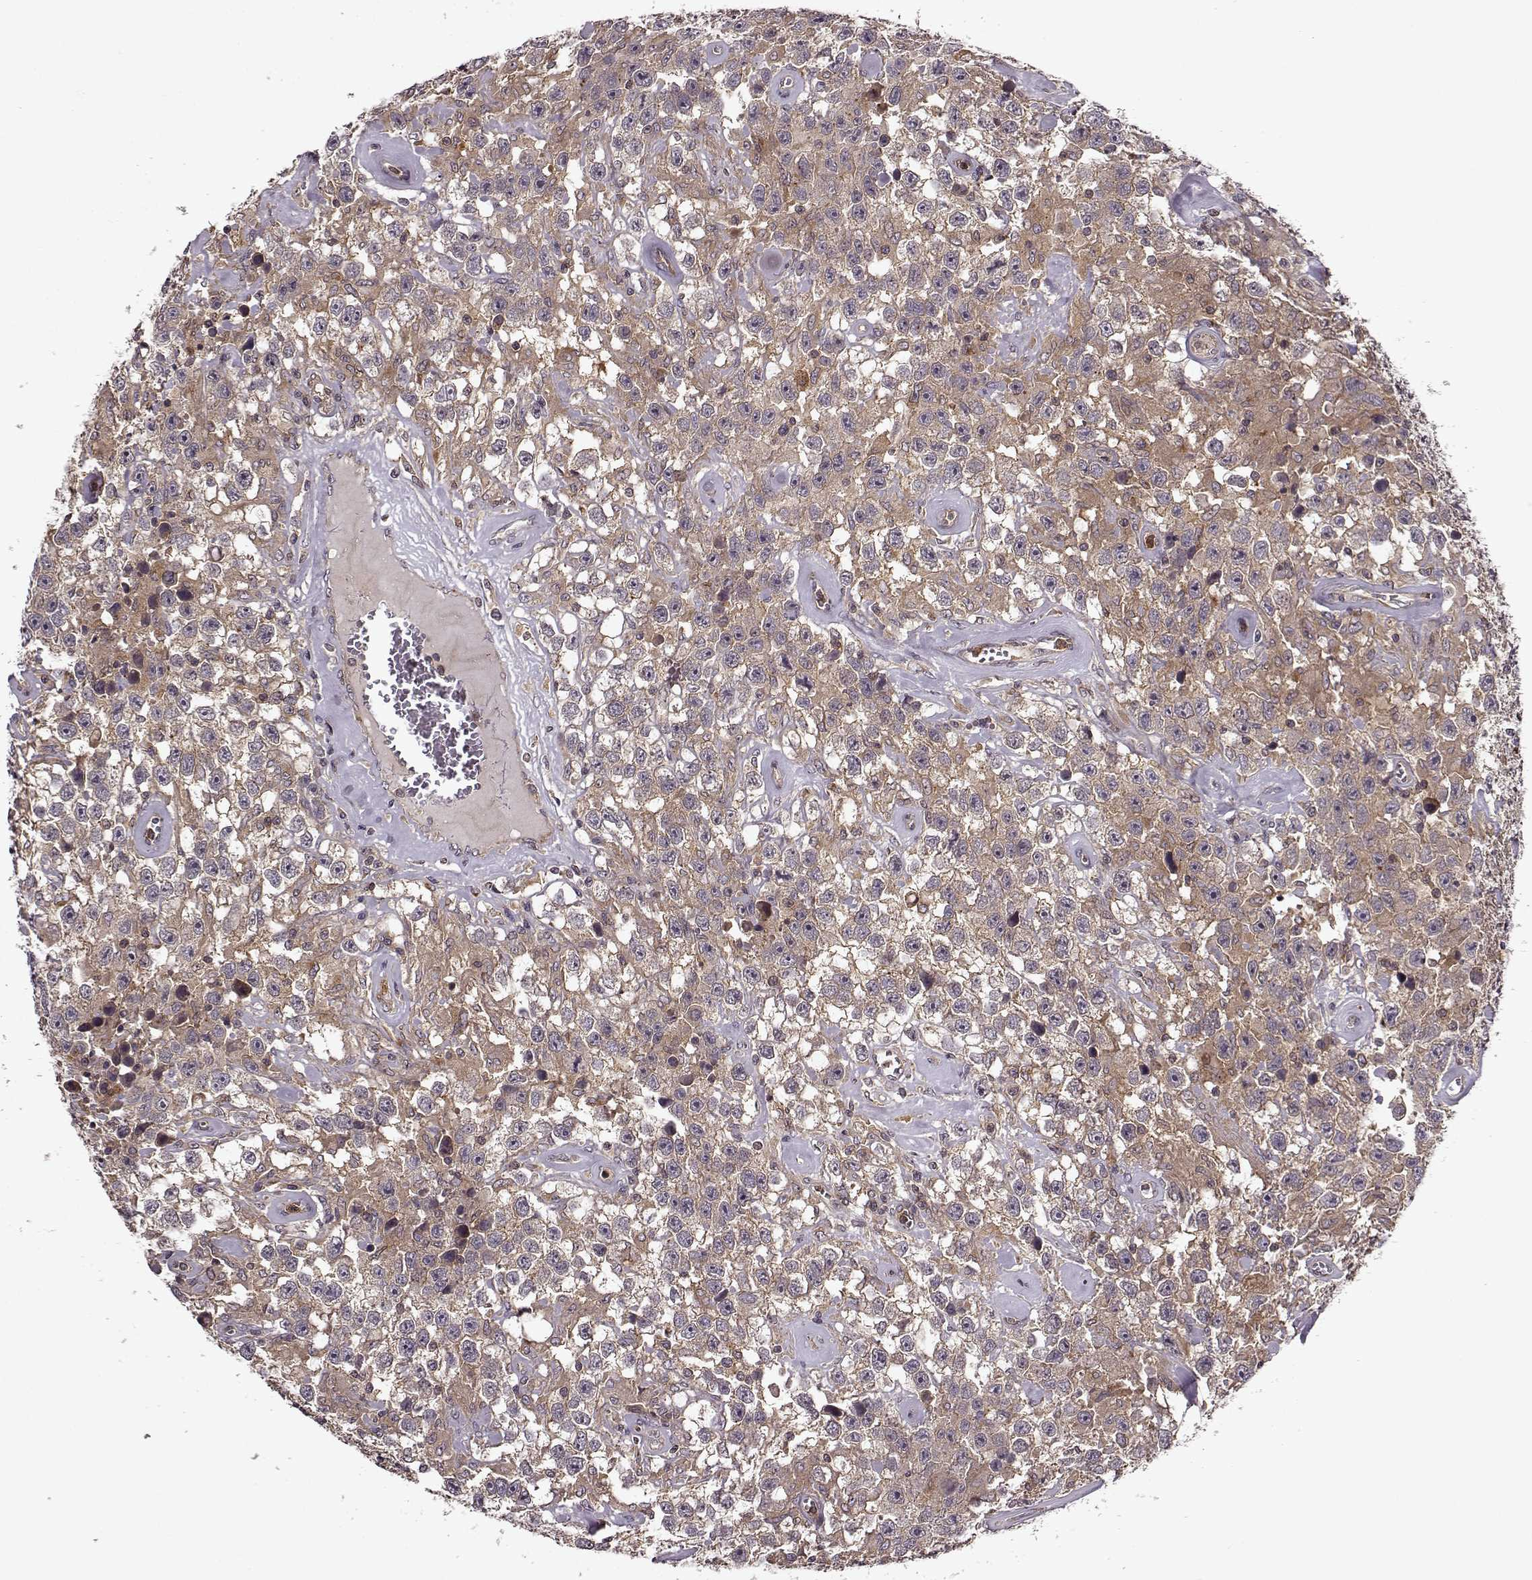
{"staining": {"intensity": "weak", "quantity": ">75%", "location": "cytoplasmic/membranous"}, "tissue": "testis cancer", "cell_type": "Tumor cells", "image_type": "cancer", "snomed": [{"axis": "morphology", "description": "Seminoma, NOS"}, {"axis": "topography", "description": "Testis"}], "caption": "A micrograph of testis cancer stained for a protein reveals weak cytoplasmic/membranous brown staining in tumor cells.", "gene": "IFRD2", "patient": {"sex": "male", "age": 43}}